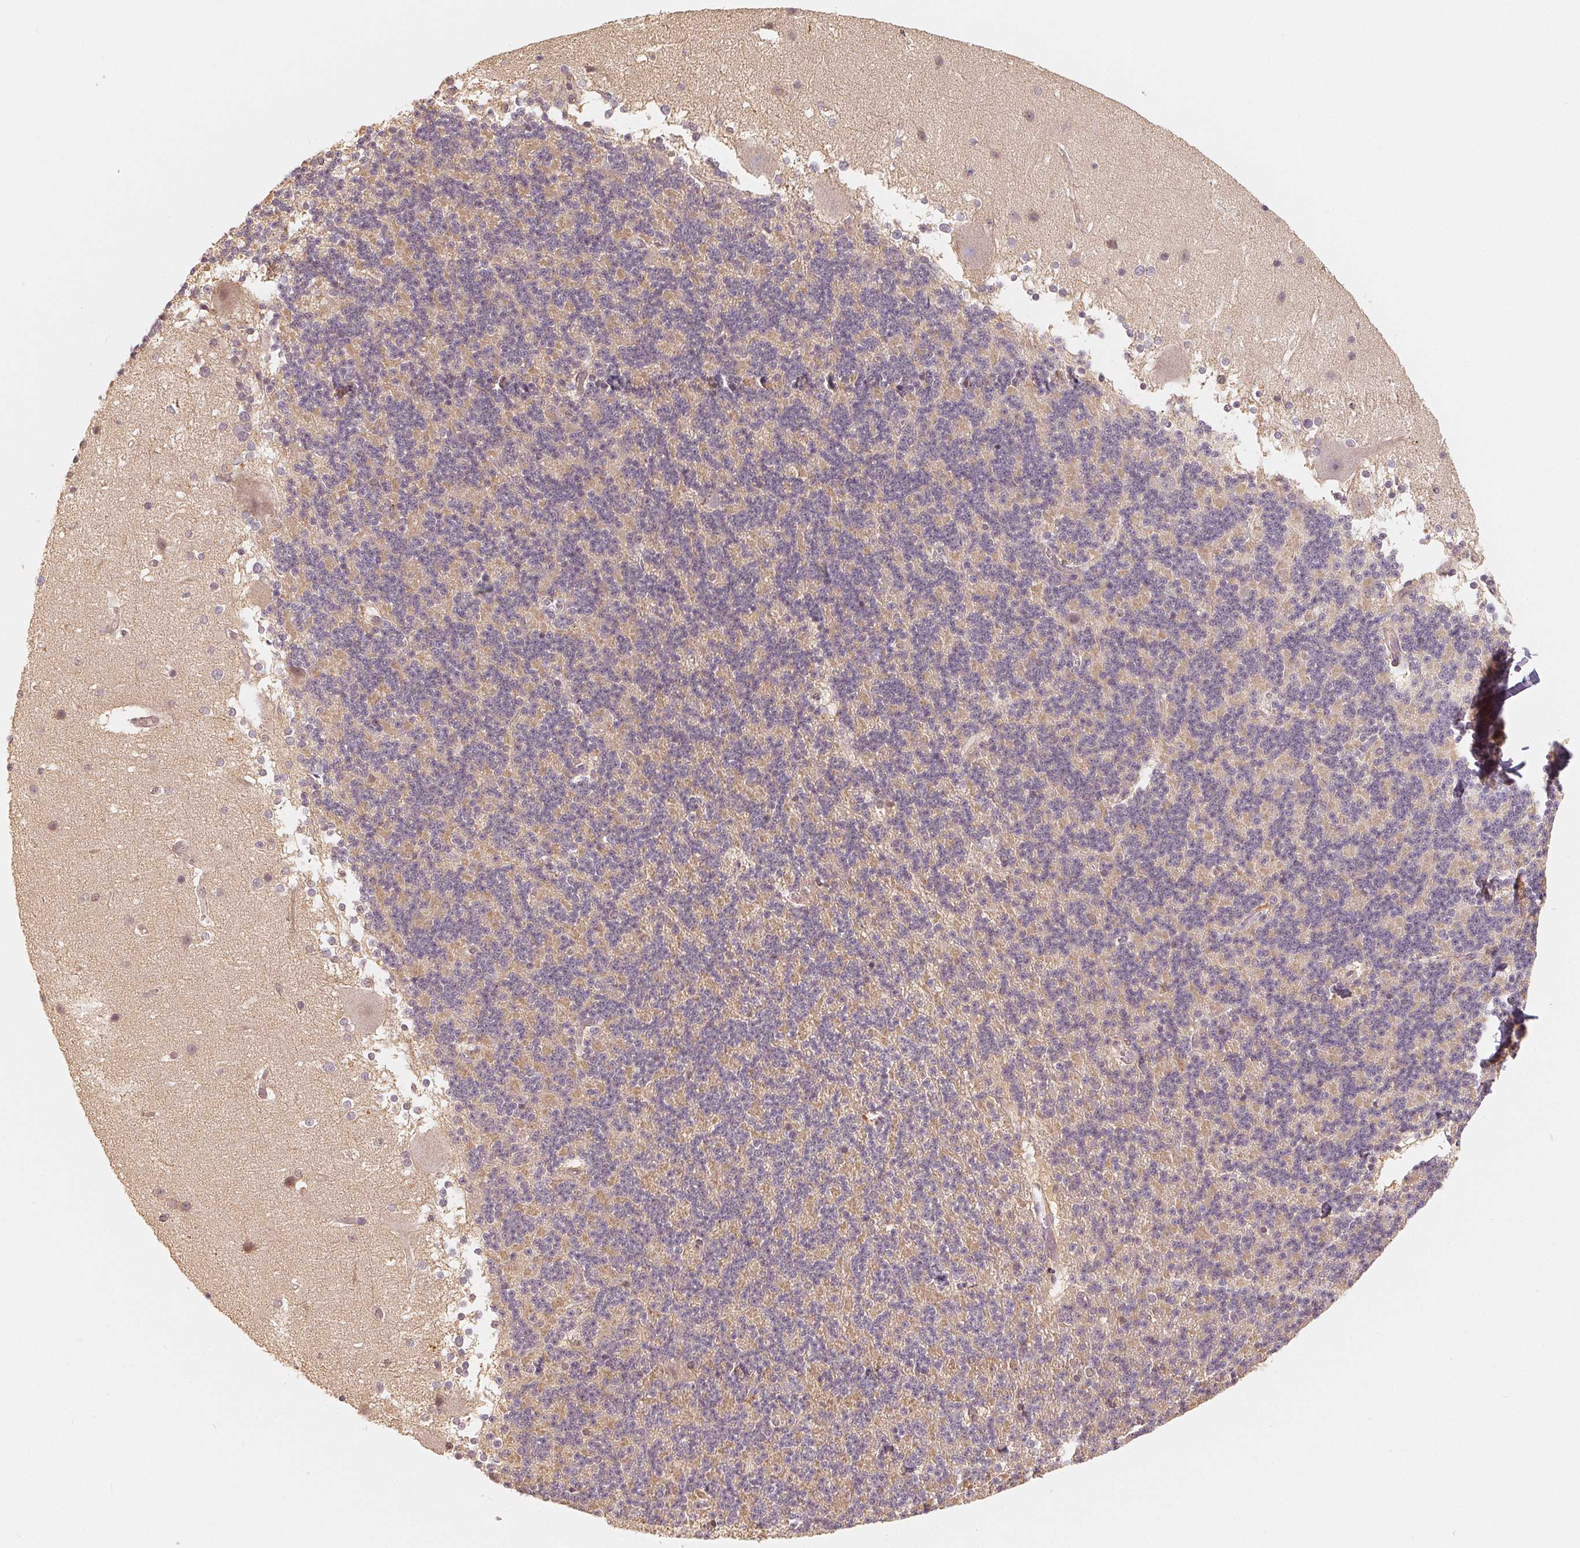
{"staining": {"intensity": "weak", "quantity": "25%-75%", "location": "cytoplasmic/membranous"}, "tissue": "cerebellum", "cell_type": "Cells in granular layer", "image_type": "normal", "snomed": [{"axis": "morphology", "description": "Normal tissue, NOS"}, {"axis": "topography", "description": "Cerebellum"}], "caption": "Immunohistochemistry (IHC) micrograph of normal cerebellum: human cerebellum stained using immunohistochemistry (IHC) shows low levels of weak protein expression localized specifically in the cytoplasmic/membranous of cells in granular layer, appearing as a cytoplasmic/membranous brown color.", "gene": "GUSB", "patient": {"sex": "female", "age": 19}}